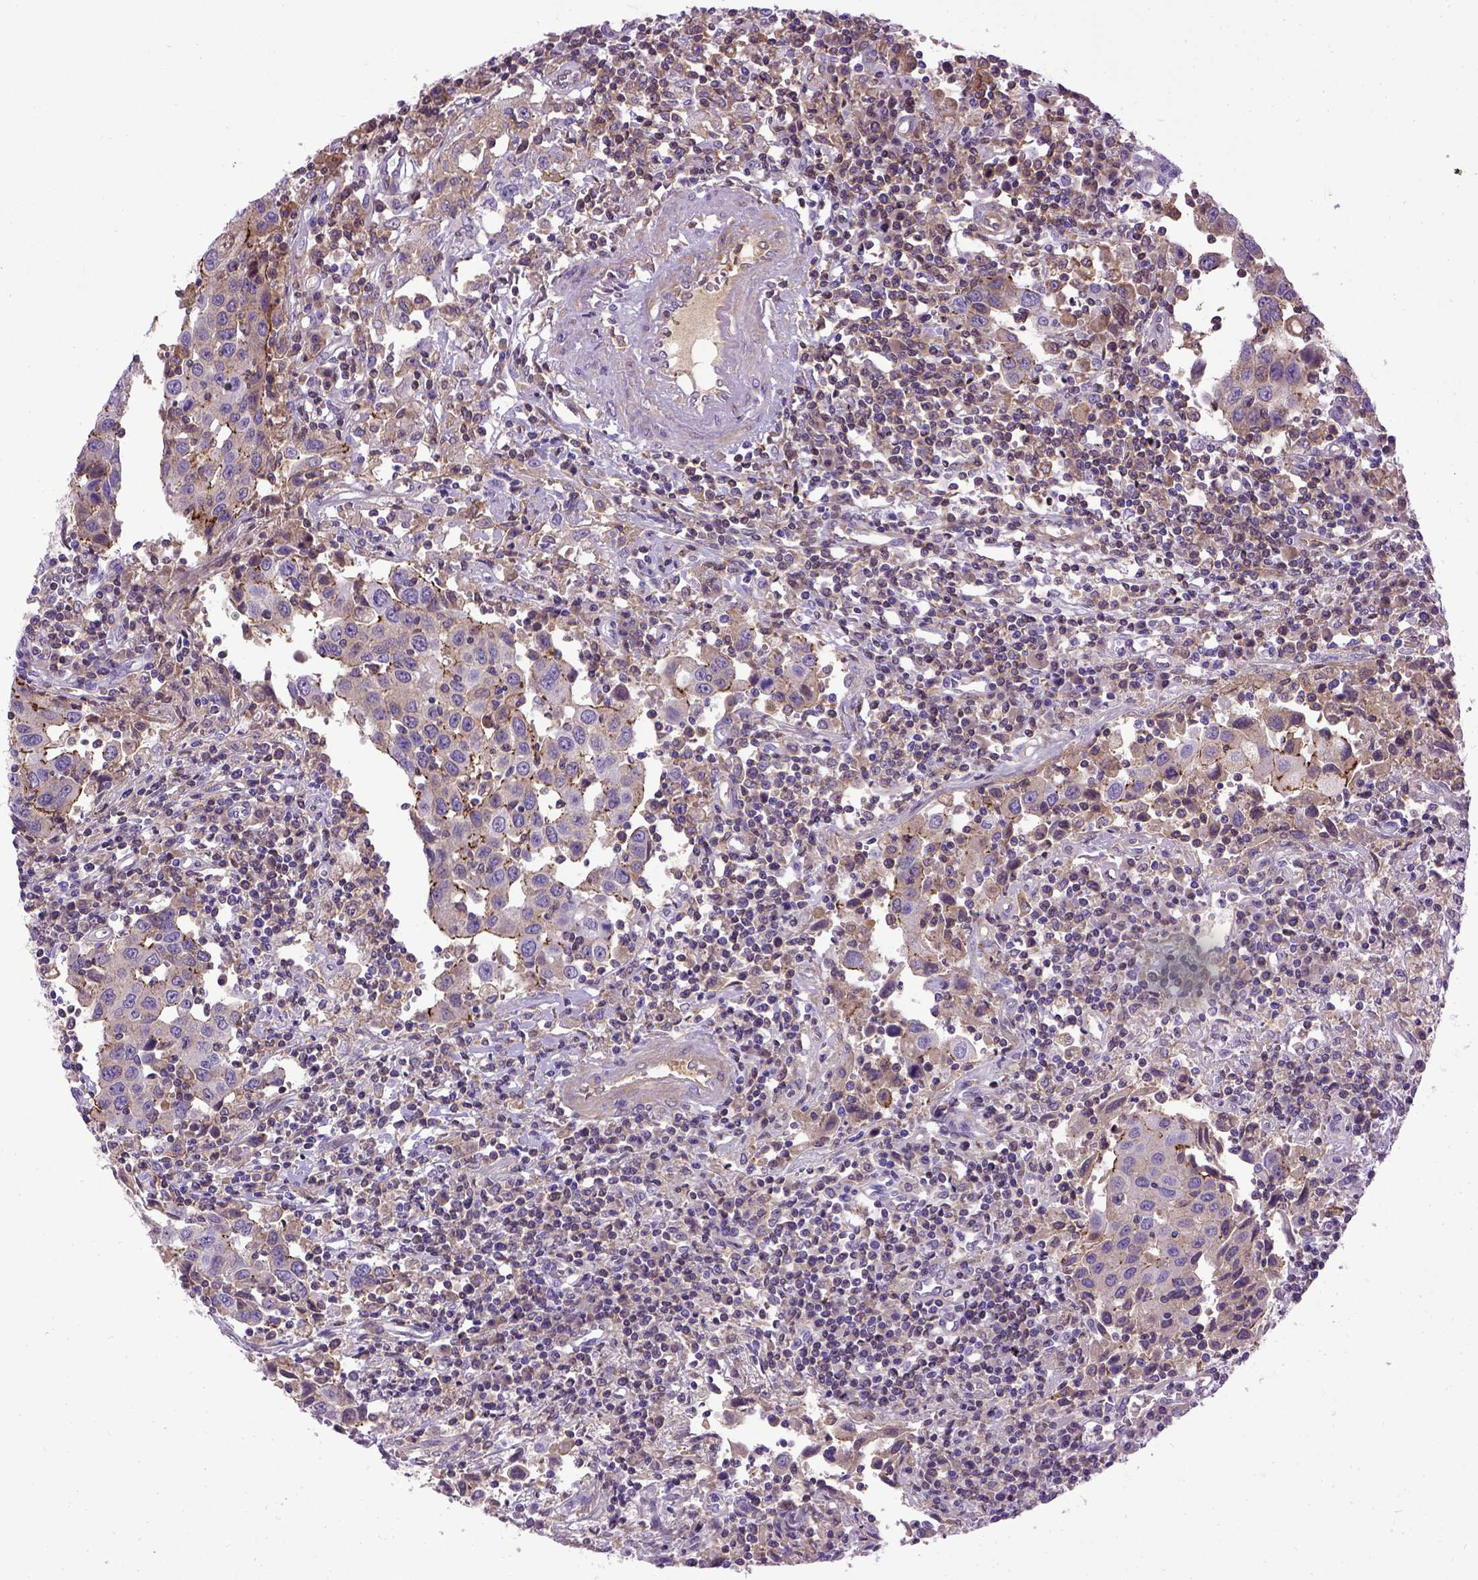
{"staining": {"intensity": "moderate", "quantity": ">75%", "location": "cytoplasmic/membranous"}, "tissue": "urothelial cancer", "cell_type": "Tumor cells", "image_type": "cancer", "snomed": [{"axis": "morphology", "description": "Urothelial carcinoma, High grade"}, {"axis": "topography", "description": "Urinary bladder"}], "caption": "An image of human urothelial cancer stained for a protein exhibits moderate cytoplasmic/membranous brown staining in tumor cells.", "gene": "CDH1", "patient": {"sex": "female", "age": 85}}